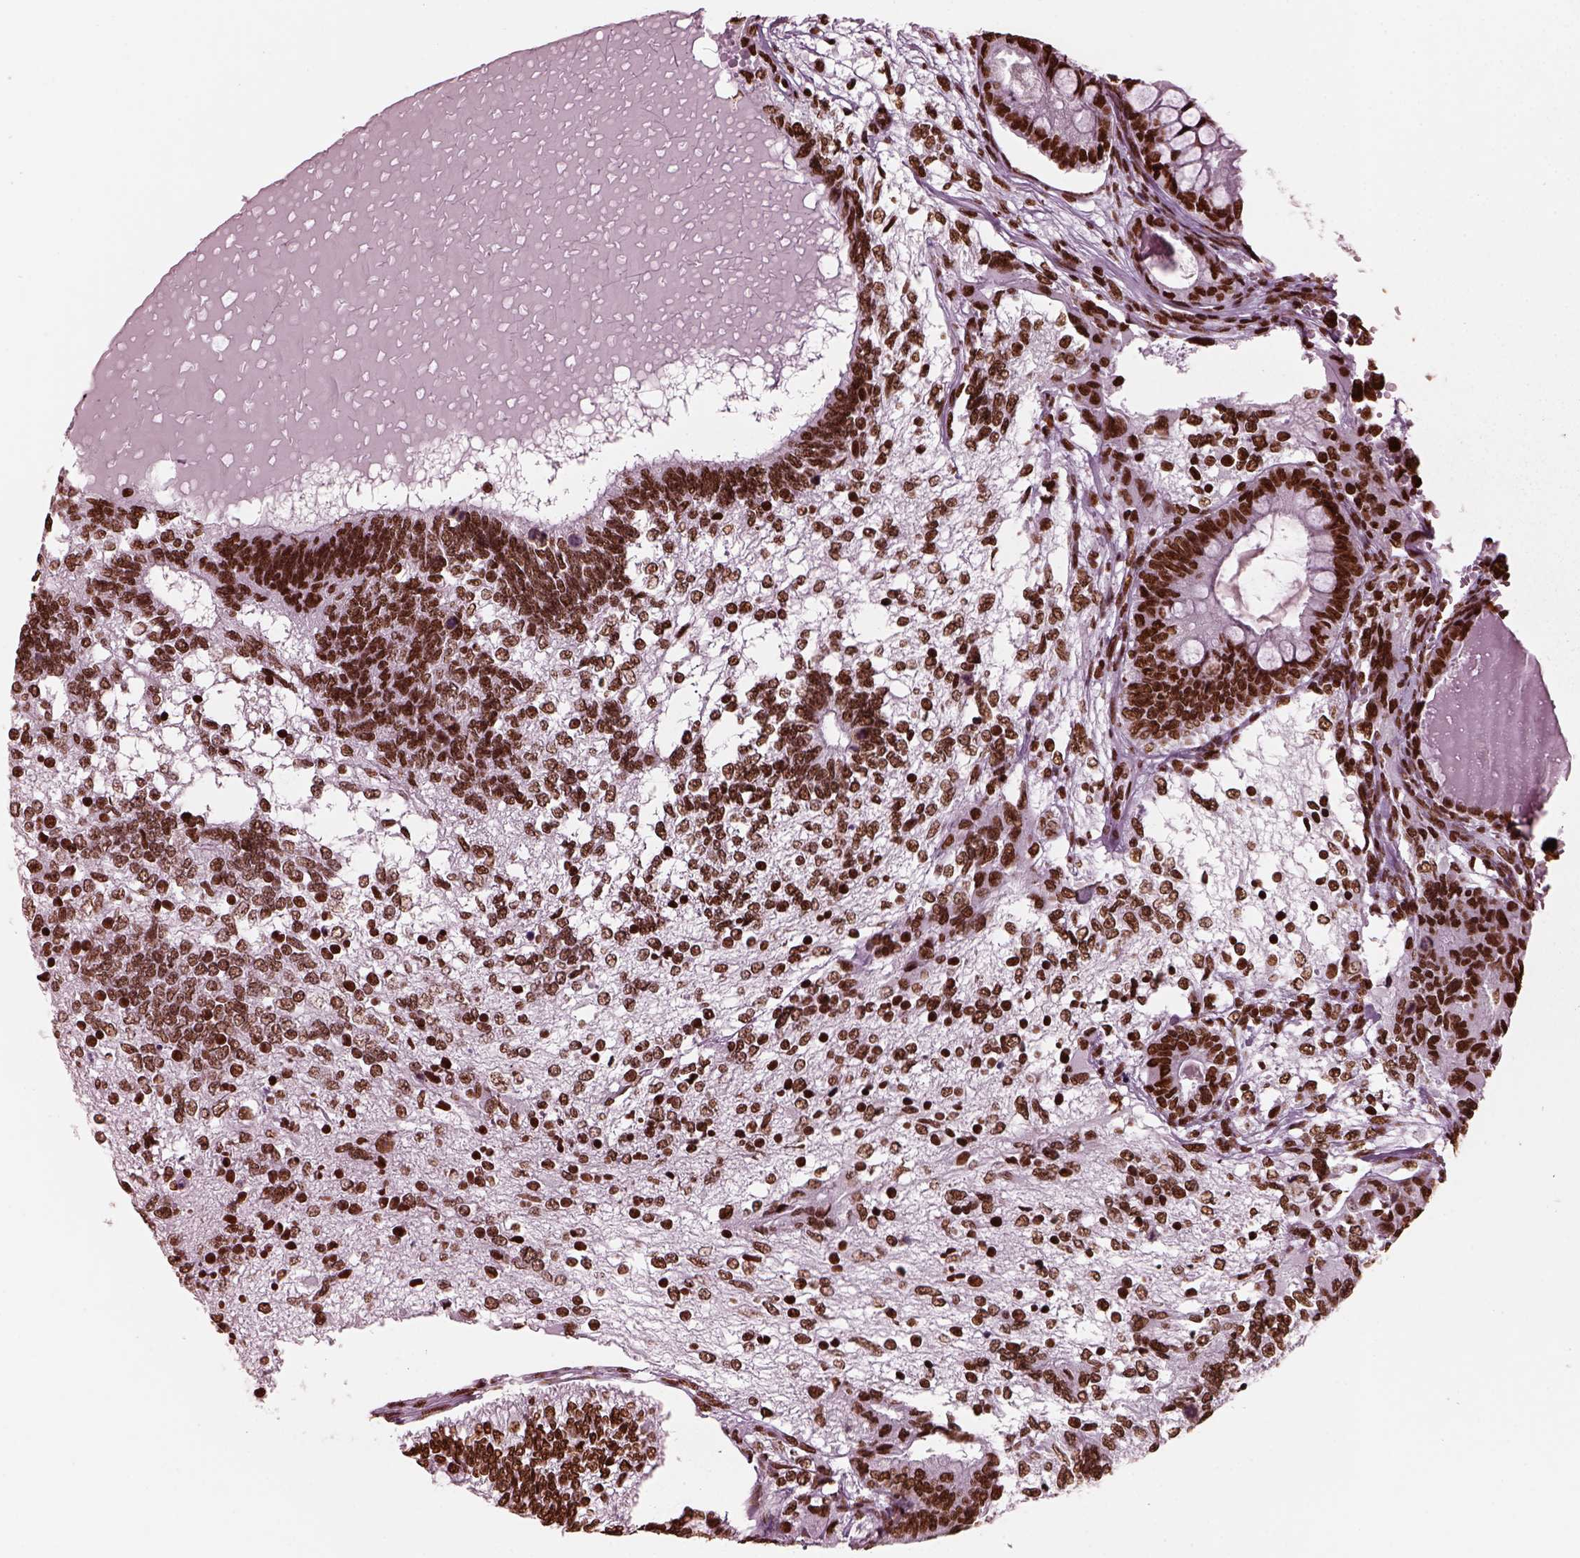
{"staining": {"intensity": "strong", "quantity": ">75%", "location": "nuclear"}, "tissue": "testis cancer", "cell_type": "Tumor cells", "image_type": "cancer", "snomed": [{"axis": "morphology", "description": "Seminoma, NOS"}, {"axis": "morphology", "description": "Carcinoma, Embryonal, NOS"}, {"axis": "topography", "description": "Testis"}], "caption": "Immunohistochemical staining of testis seminoma exhibits high levels of strong nuclear protein staining in about >75% of tumor cells. (Brightfield microscopy of DAB IHC at high magnification).", "gene": "CBFA2T3", "patient": {"sex": "male", "age": 41}}